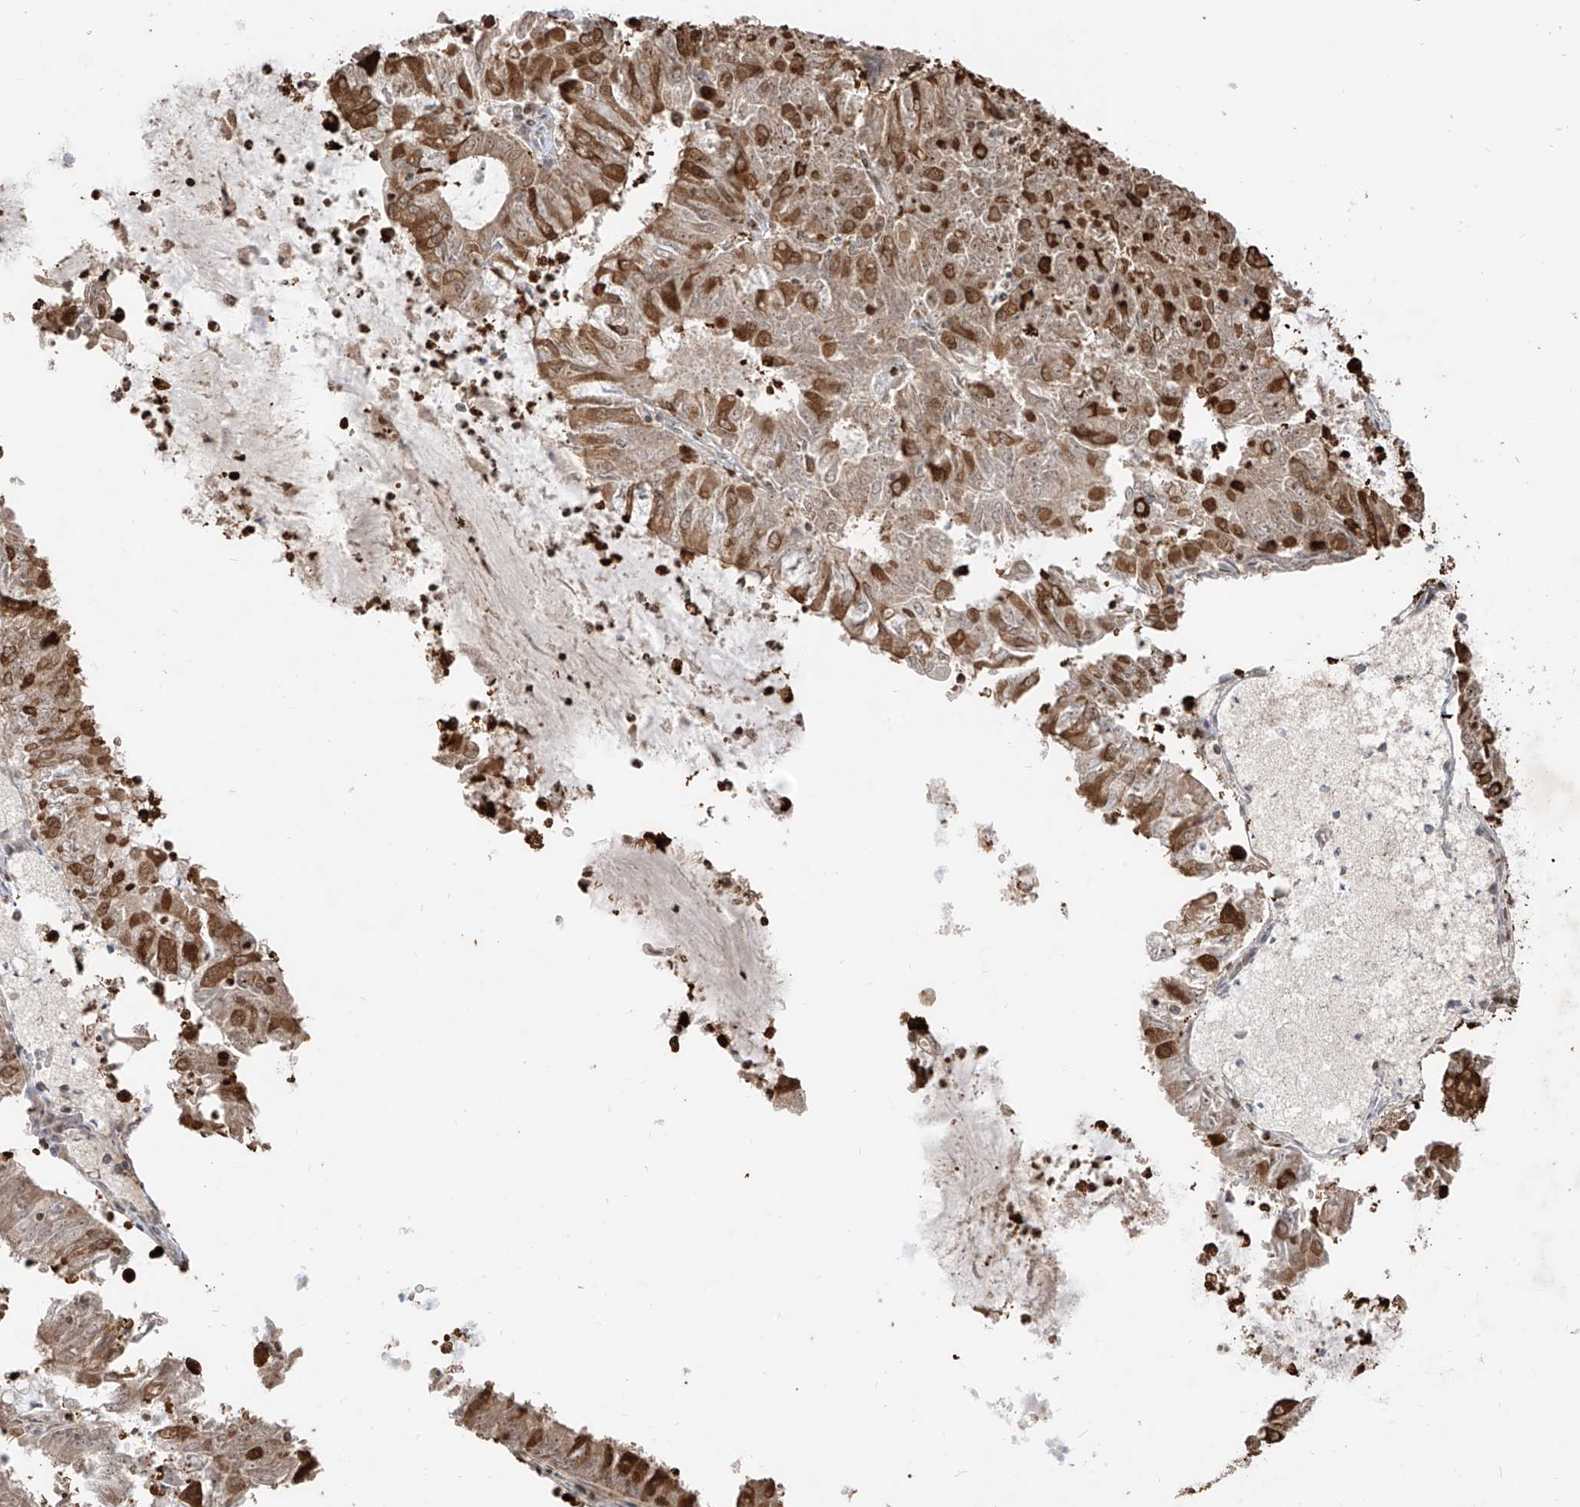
{"staining": {"intensity": "moderate", "quantity": "25%-75%", "location": "cytoplasmic/membranous,nuclear"}, "tissue": "endometrial cancer", "cell_type": "Tumor cells", "image_type": "cancer", "snomed": [{"axis": "morphology", "description": "Adenocarcinoma, NOS"}, {"axis": "topography", "description": "Endometrium"}], "caption": "This is an image of IHC staining of adenocarcinoma (endometrial), which shows moderate expression in the cytoplasmic/membranous and nuclear of tumor cells.", "gene": "VMP1", "patient": {"sex": "female", "age": 57}}